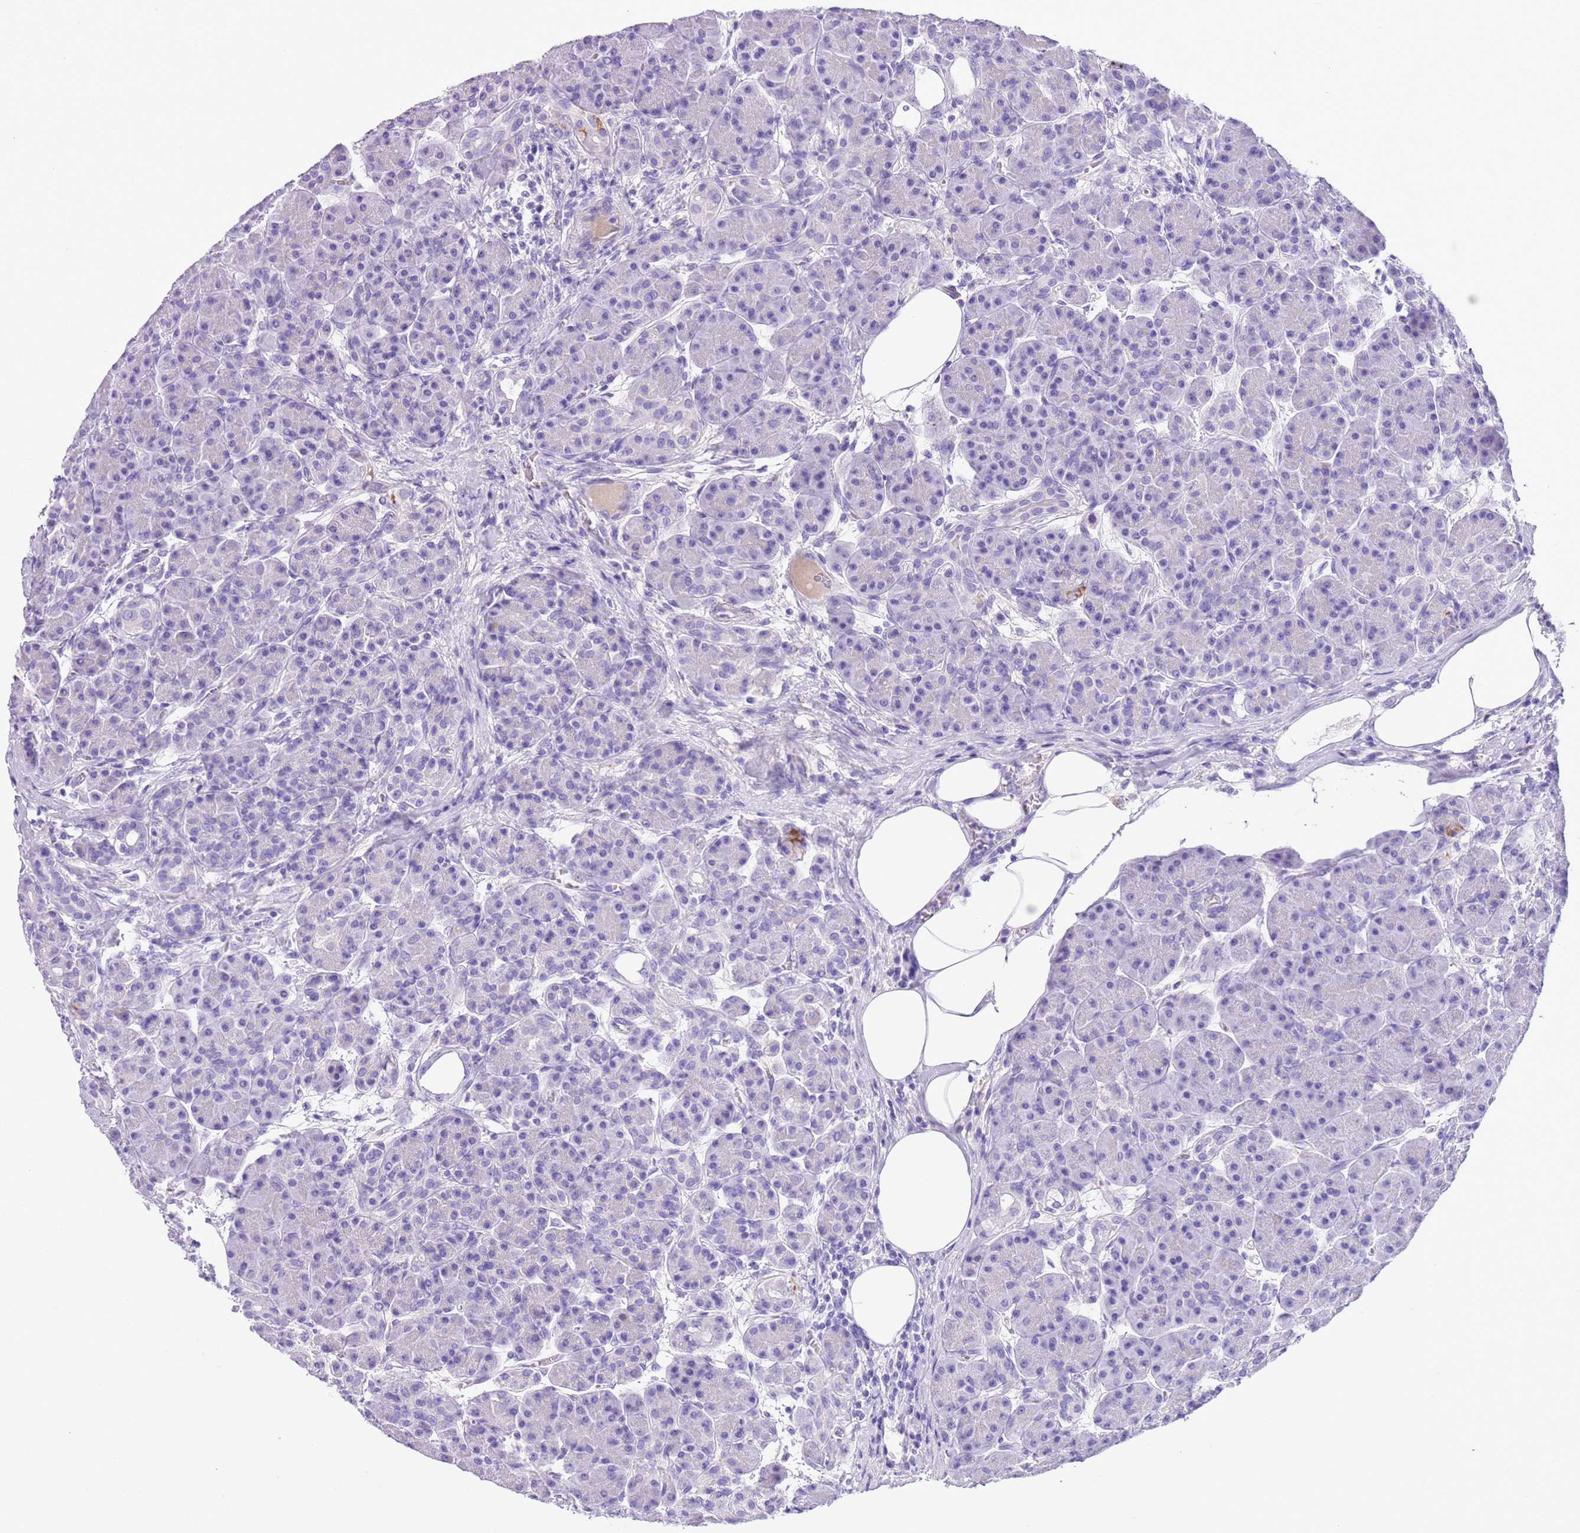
{"staining": {"intensity": "negative", "quantity": "none", "location": "none"}, "tissue": "pancreas", "cell_type": "Exocrine glandular cells", "image_type": "normal", "snomed": [{"axis": "morphology", "description": "Normal tissue, NOS"}, {"axis": "topography", "description": "Pancreas"}], "caption": "Immunohistochemistry photomicrograph of benign pancreas stained for a protein (brown), which demonstrates no staining in exocrine glandular cells. (DAB (3,3'-diaminobenzidine) immunohistochemistry (IHC), high magnification).", "gene": "TBC1D10B", "patient": {"sex": "male", "age": 63}}